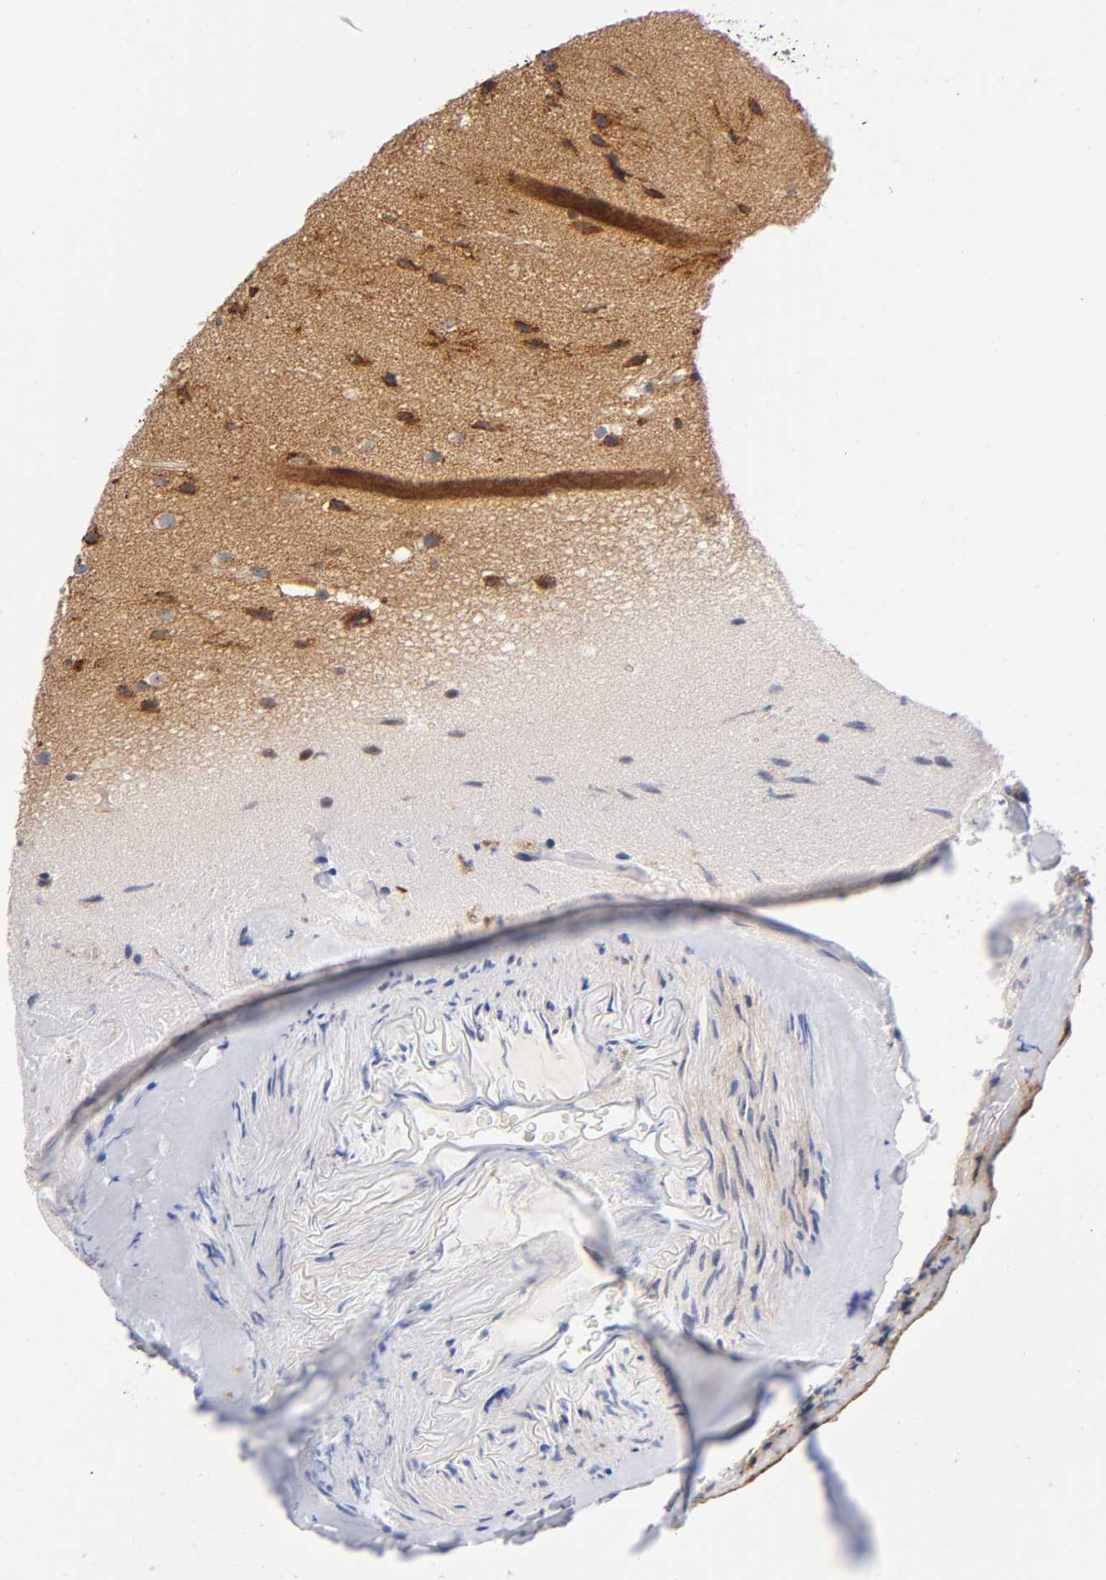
{"staining": {"intensity": "strong", "quantity": ">75%", "location": "cytoplasmic/membranous"}, "tissue": "glioma", "cell_type": "Tumor cells", "image_type": "cancer", "snomed": [{"axis": "morphology", "description": "Glioma, malignant, Low grade"}, {"axis": "topography", "description": "Cerebral cortex"}], "caption": "This is a micrograph of immunohistochemistry (IHC) staining of glioma, which shows strong expression in the cytoplasmic/membranous of tumor cells.", "gene": "ANXA7", "patient": {"sex": "female", "age": 47}}